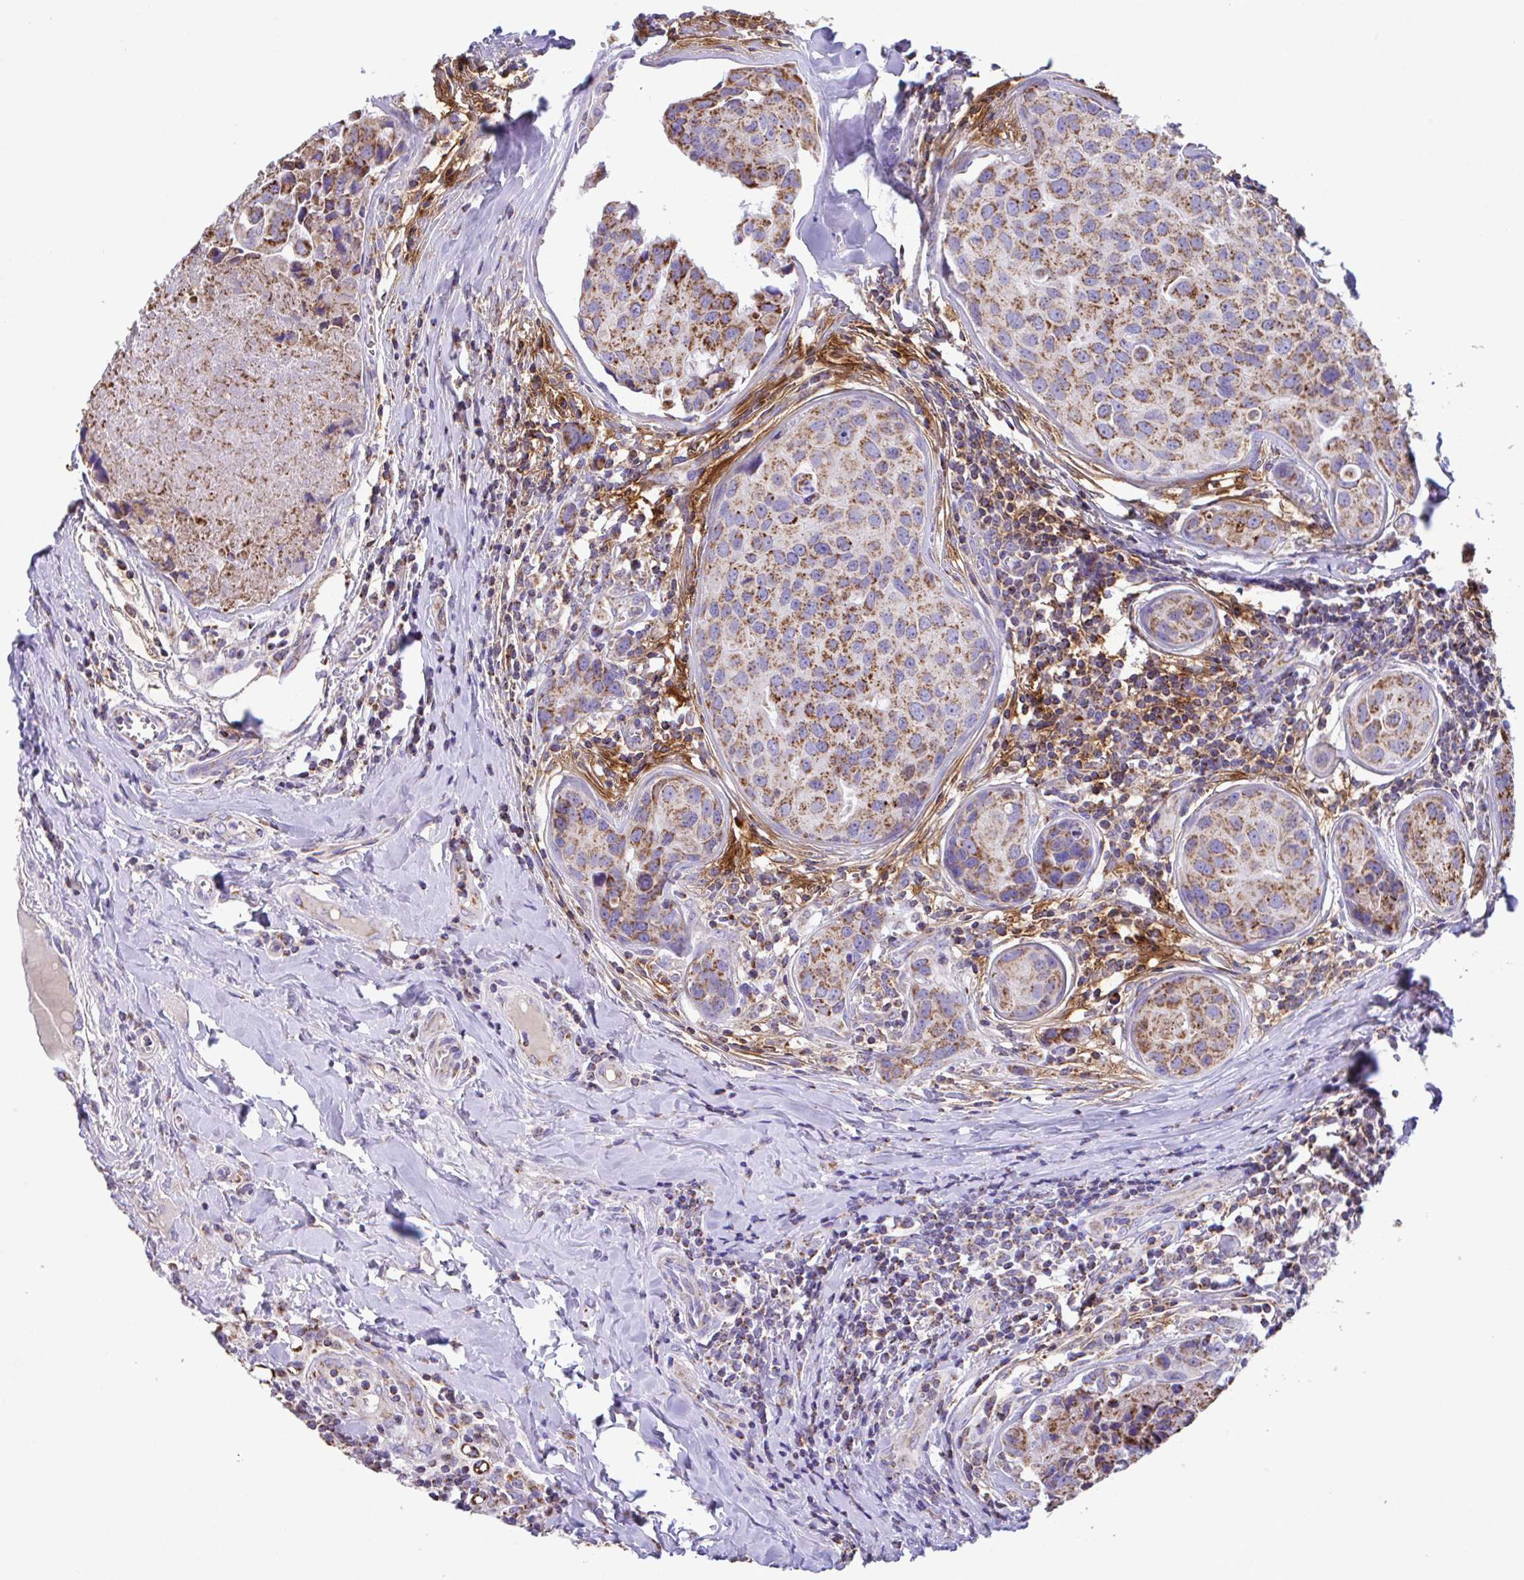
{"staining": {"intensity": "moderate", "quantity": ">75%", "location": "cytoplasmic/membranous"}, "tissue": "breast cancer", "cell_type": "Tumor cells", "image_type": "cancer", "snomed": [{"axis": "morphology", "description": "Duct carcinoma"}, {"axis": "topography", "description": "Breast"}], "caption": "Intraductal carcinoma (breast) tissue demonstrates moderate cytoplasmic/membranous expression in approximately >75% of tumor cells, visualized by immunohistochemistry.", "gene": "PCMTD2", "patient": {"sex": "female", "age": 24}}